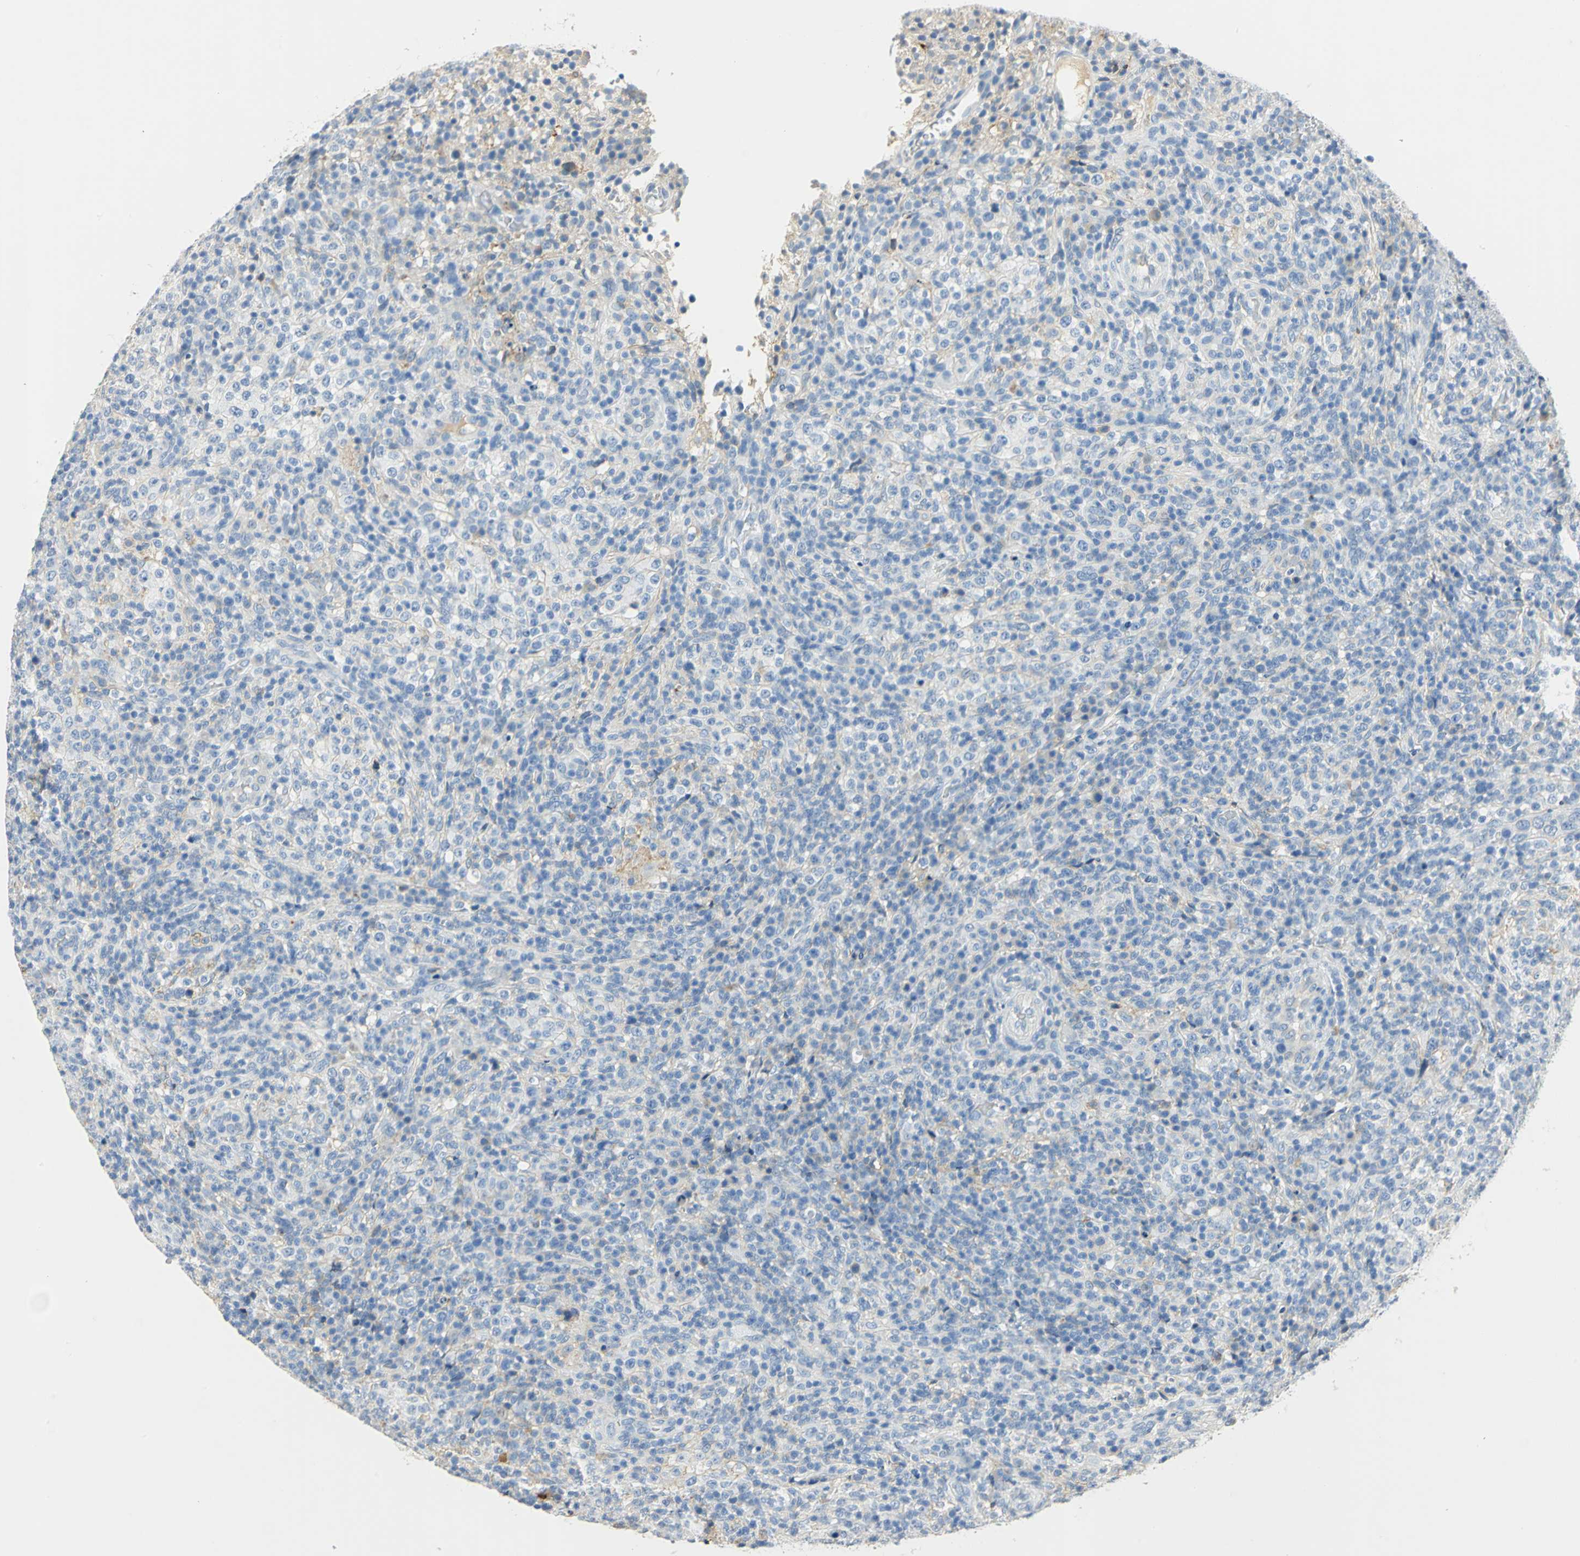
{"staining": {"intensity": "negative", "quantity": "none", "location": "none"}, "tissue": "lymphoma", "cell_type": "Tumor cells", "image_type": "cancer", "snomed": [{"axis": "morphology", "description": "Malignant lymphoma, non-Hodgkin's type, High grade"}, {"axis": "topography", "description": "Lymph node"}], "caption": "The immunohistochemistry (IHC) photomicrograph has no significant staining in tumor cells of lymphoma tissue.", "gene": "ANXA4", "patient": {"sex": "female", "age": 76}}